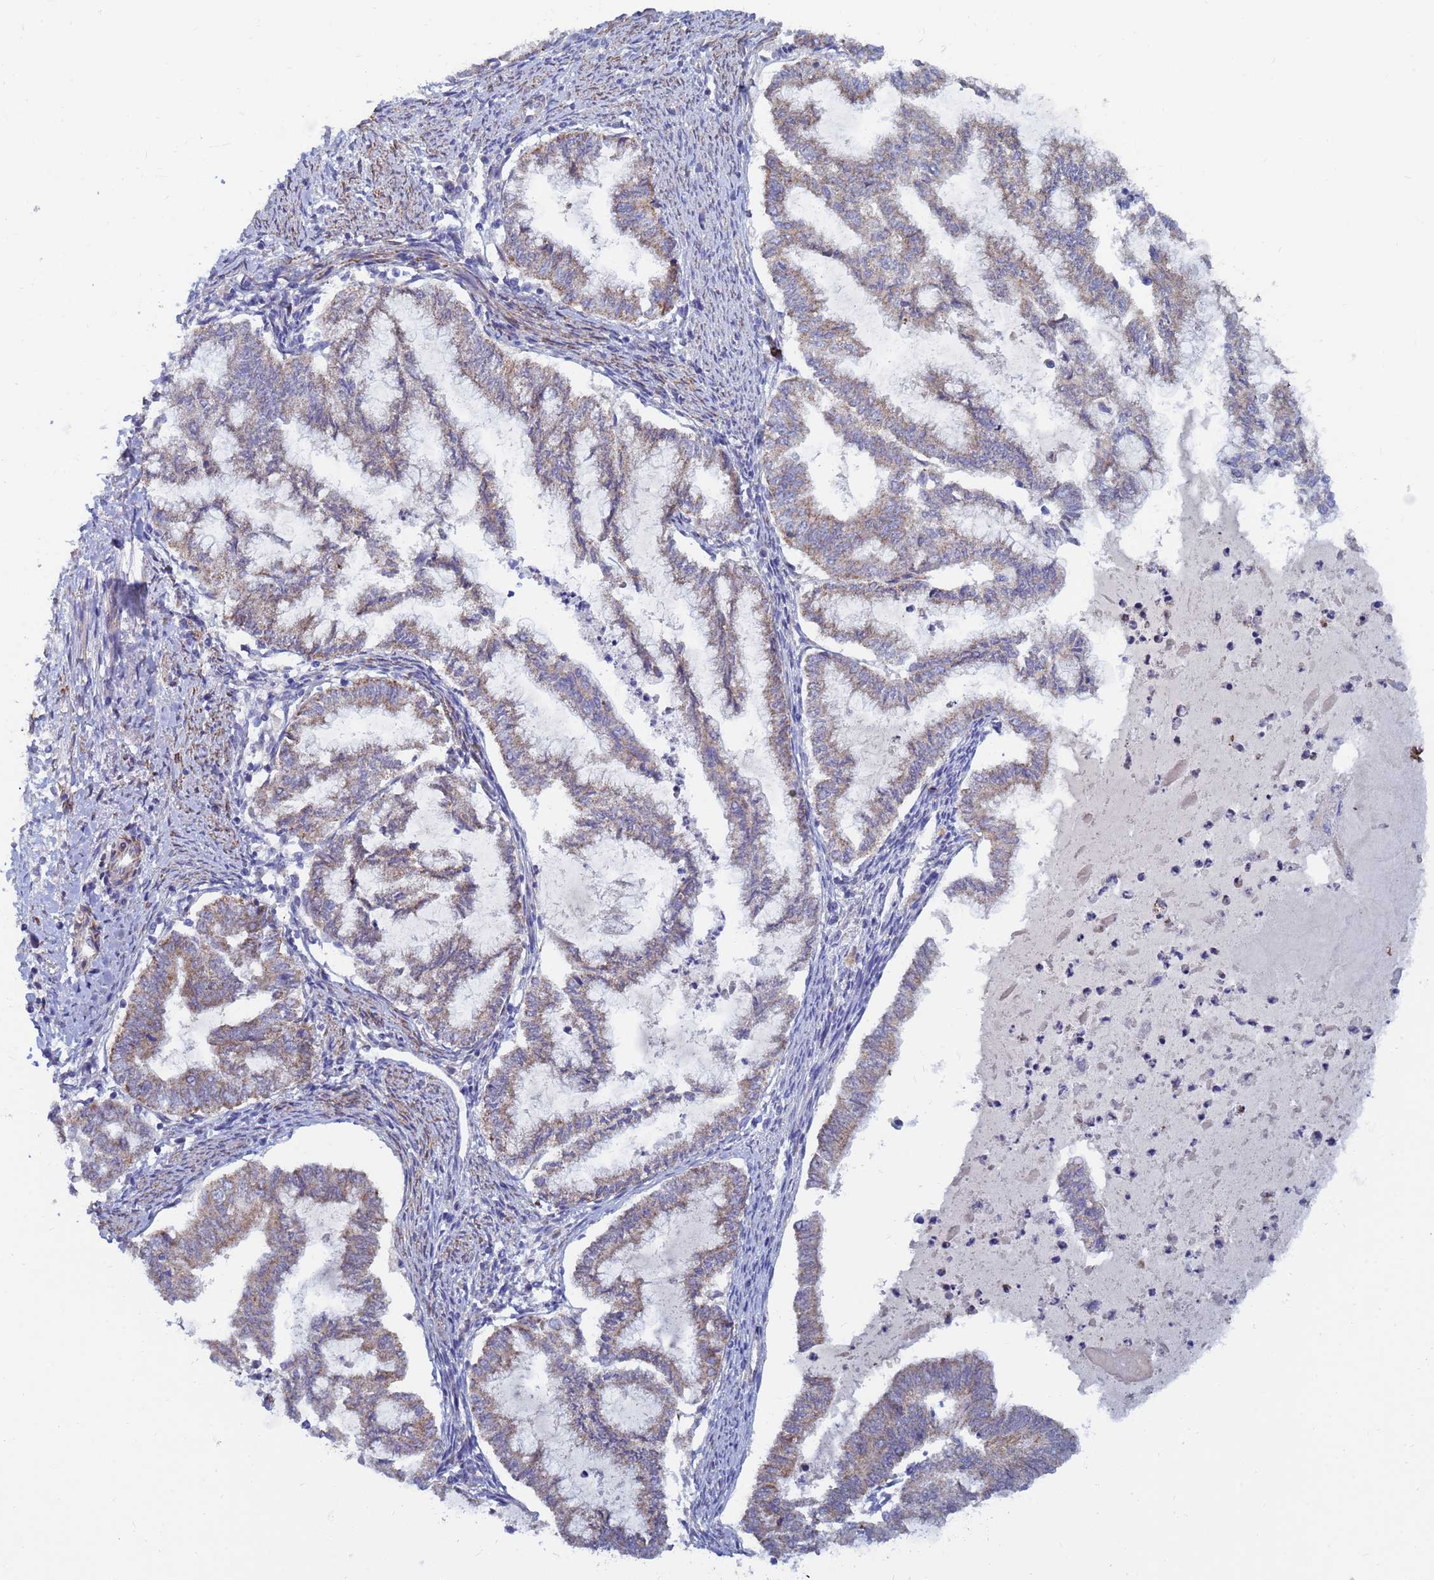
{"staining": {"intensity": "moderate", "quantity": ">75%", "location": "cytoplasmic/membranous"}, "tissue": "endometrial cancer", "cell_type": "Tumor cells", "image_type": "cancer", "snomed": [{"axis": "morphology", "description": "Adenocarcinoma, NOS"}, {"axis": "topography", "description": "Endometrium"}], "caption": "Protein analysis of endometrial cancer (adenocarcinoma) tissue demonstrates moderate cytoplasmic/membranous positivity in approximately >75% of tumor cells. The protein is stained brown, and the nuclei are stained in blue (DAB IHC with brightfield microscopy, high magnification).", "gene": "SDR39U1", "patient": {"sex": "female", "age": 79}}